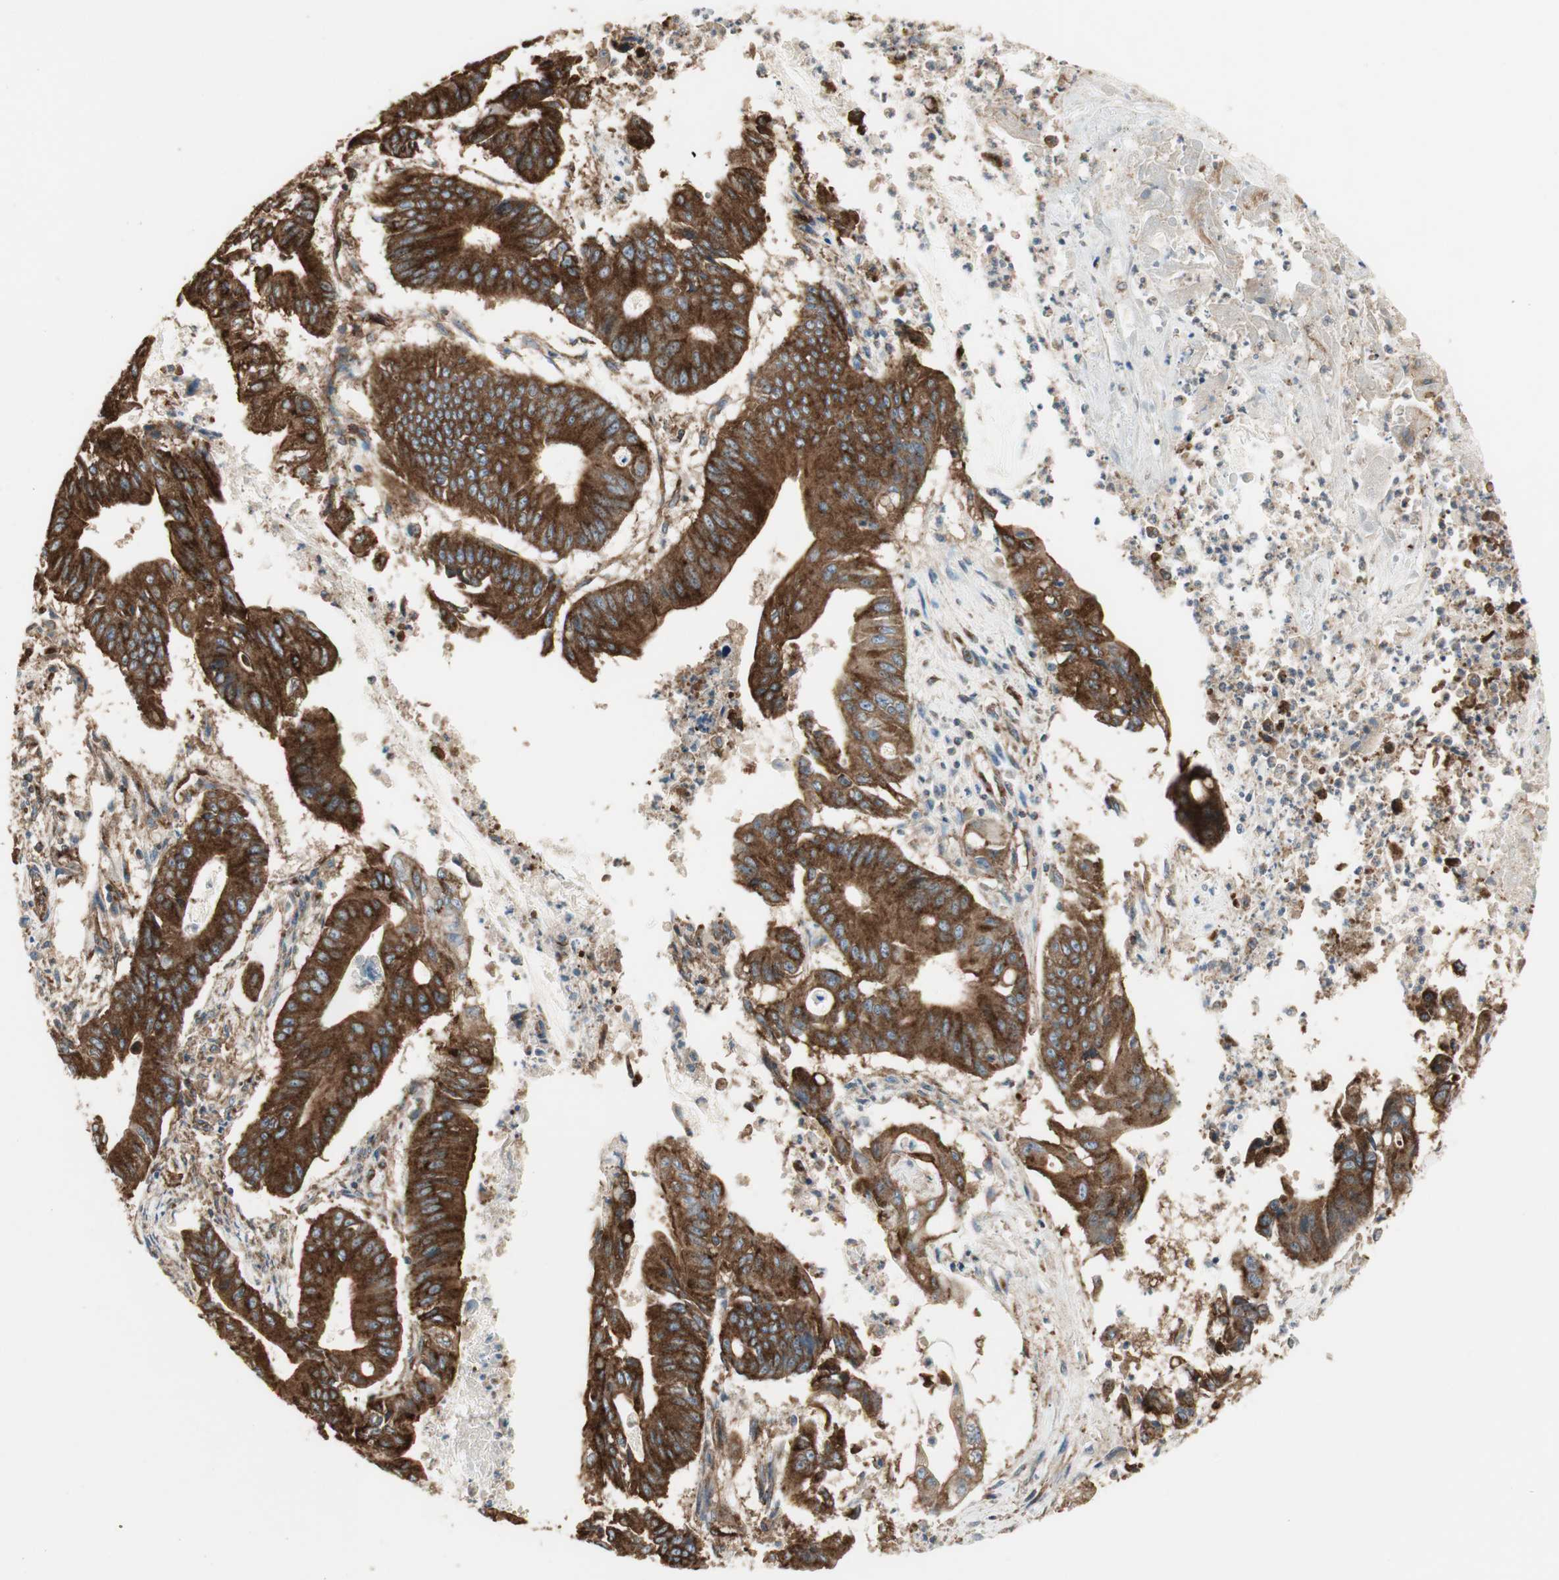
{"staining": {"intensity": "strong", "quantity": ">75%", "location": "cytoplasmic/membranous"}, "tissue": "pancreatic cancer", "cell_type": "Tumor cells", "image_type": "cancer", "snomed": [{"axis": "morphology", "description": "Normal tissue, NOS"}, {"axis": "topography", "description": "Lymph node"}], "caption": "Strong cytoplasmic/membranous protein positivity is identified in about >75% of tumor cells in pancreatic cancer. The staining is performed using DAB brown chromogen to label protein expression. The nuclei are counter-stained blue using hematoxylin.", "gene": "H6PD", "patient": {"sex": "male", "age": 62}}